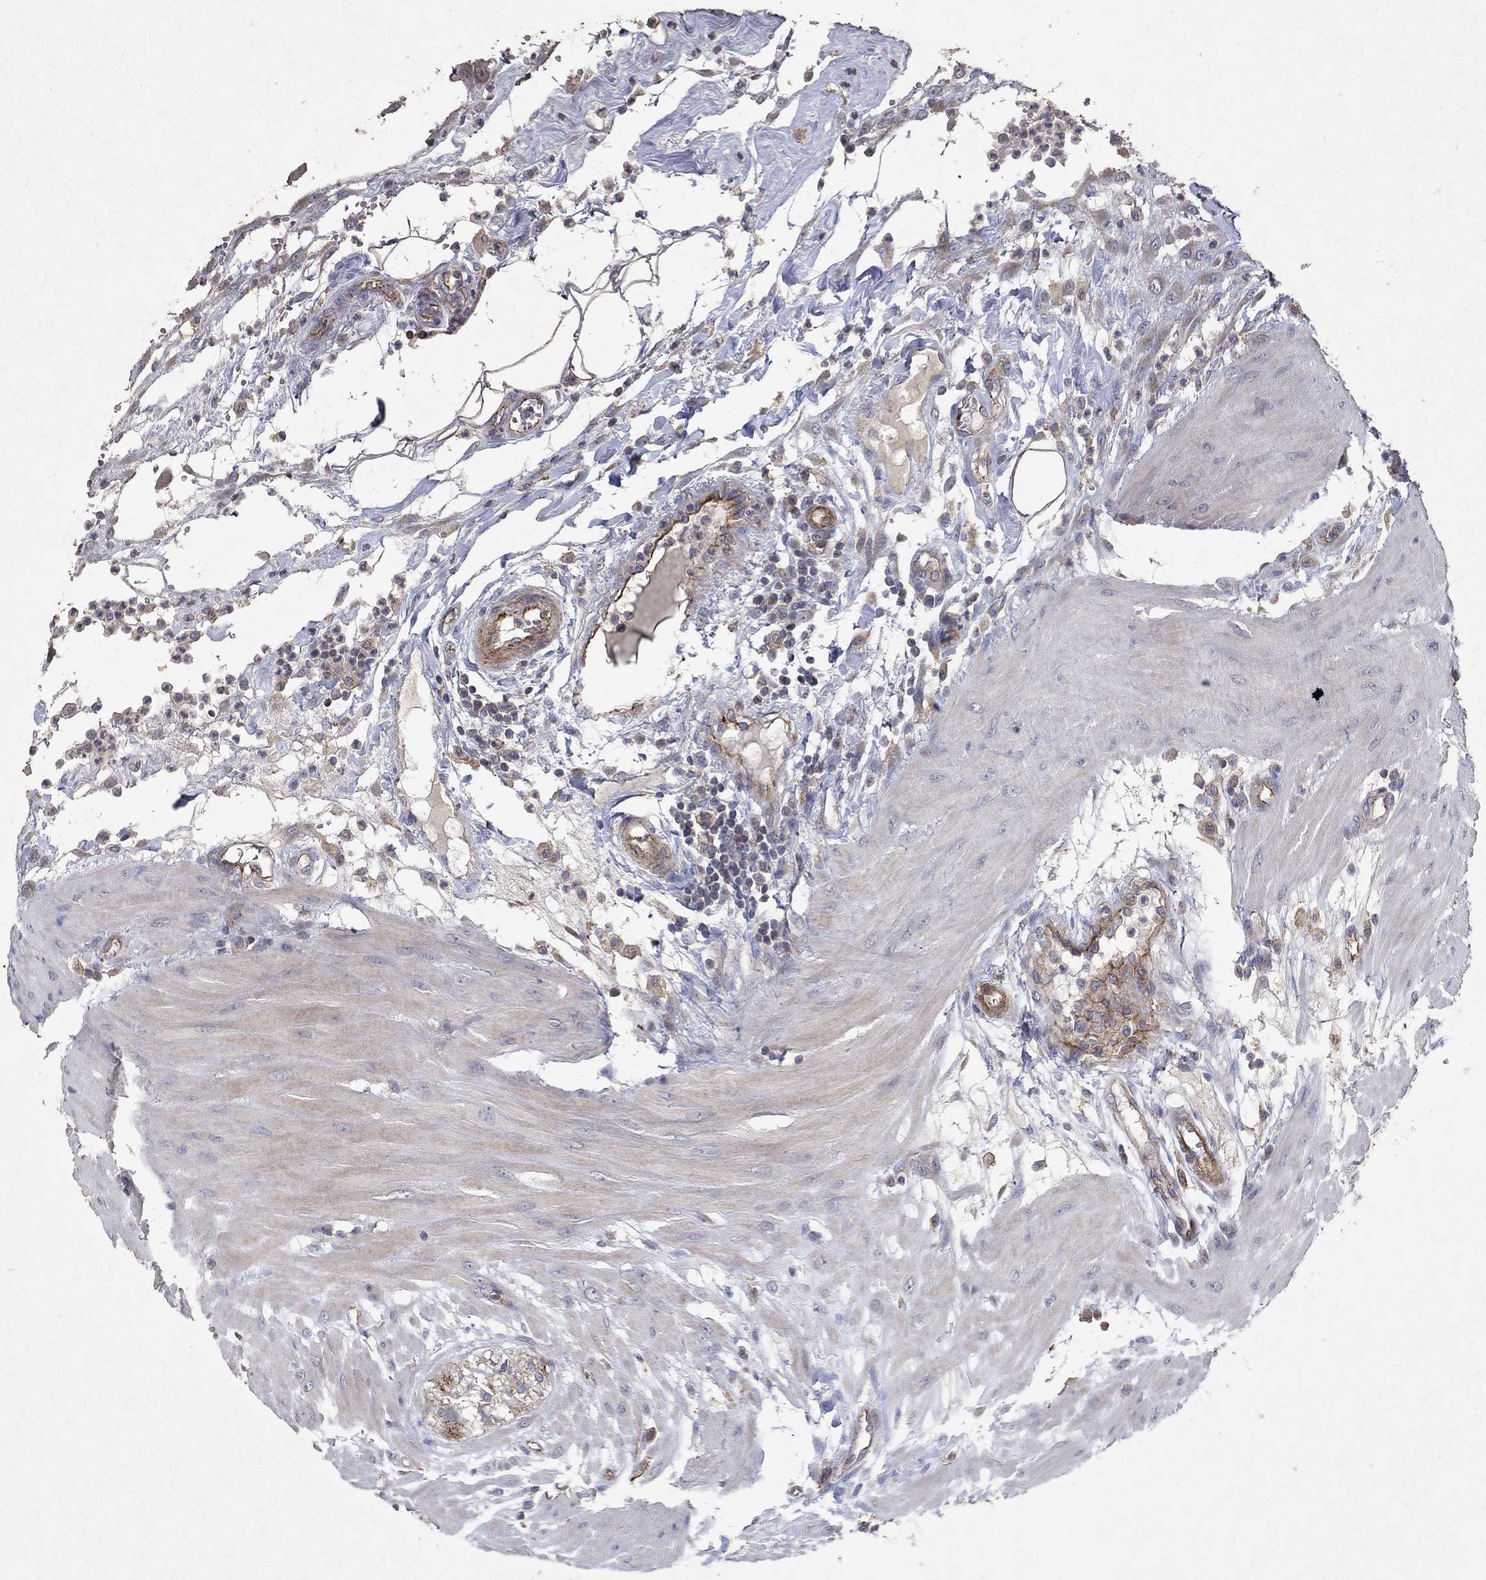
{"staining": {"intensity": "moderate", "quantity": ">75%", "location": "cytoplasmic/membranous"}, "tissue": "colon", "cell_type": "Endothelial cells", "image_type": "normal", "snomed": [{"axis": "morphology", "description": "Normal tissue, NOS"}, {"axis": "morphology", "description": "Adenocarcinoma, NOS"}, {"axis": "topography", "description": "Colon"}], "caption": "Immunohistochemistry (IHC) image of benign human colon stained for a protein (brown), which reveals medium levels of moderate cytoplasmic/membranous expression in approximately >75% of endothelial cells.", "gene": "FRG1", "patient": {"sex": "male", "age": 65}}